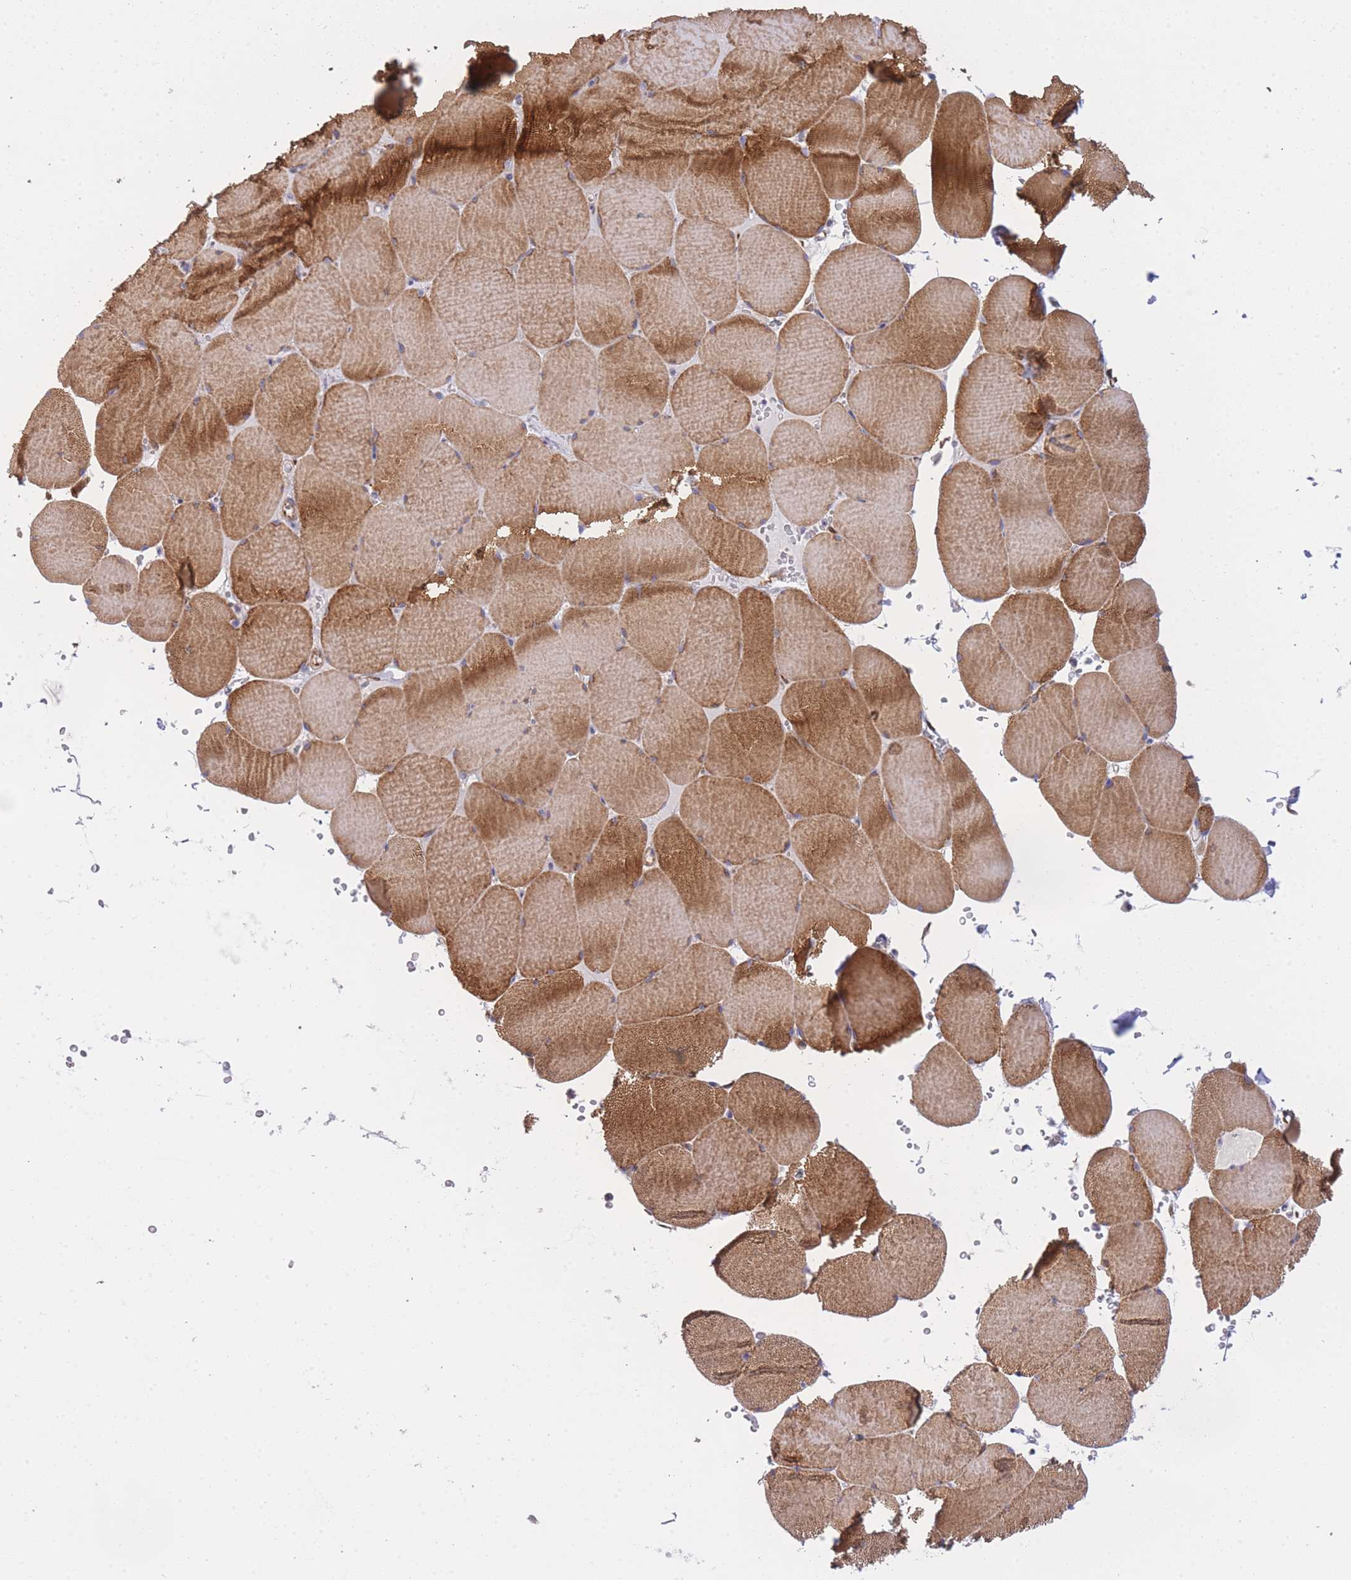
{"staining": {"intensity": "strong", "quantity": ">75%", "location": "cytoplasmic/membranous"}, "tissue": "skeletal muscle", "cell_type": "Myocytes", "image_type": "normal", "snomed": [{"axis": "morphology", "description": "Normal tissue, NOS"}, {"axis": "topography", "description": "Skeletal muscle"}, {"axis": "topography", "description": "Head-Neck"}], "caption": "Protein staining exhibits strong cytoplasmic/membranous staining in about >75% of myocytes in unremarkable skeletal muscle. (DAB IHC with brightfield microscopy, high magnification).", "gene": "CTBP1", "patient": {"sex": "male", "age": 66}}